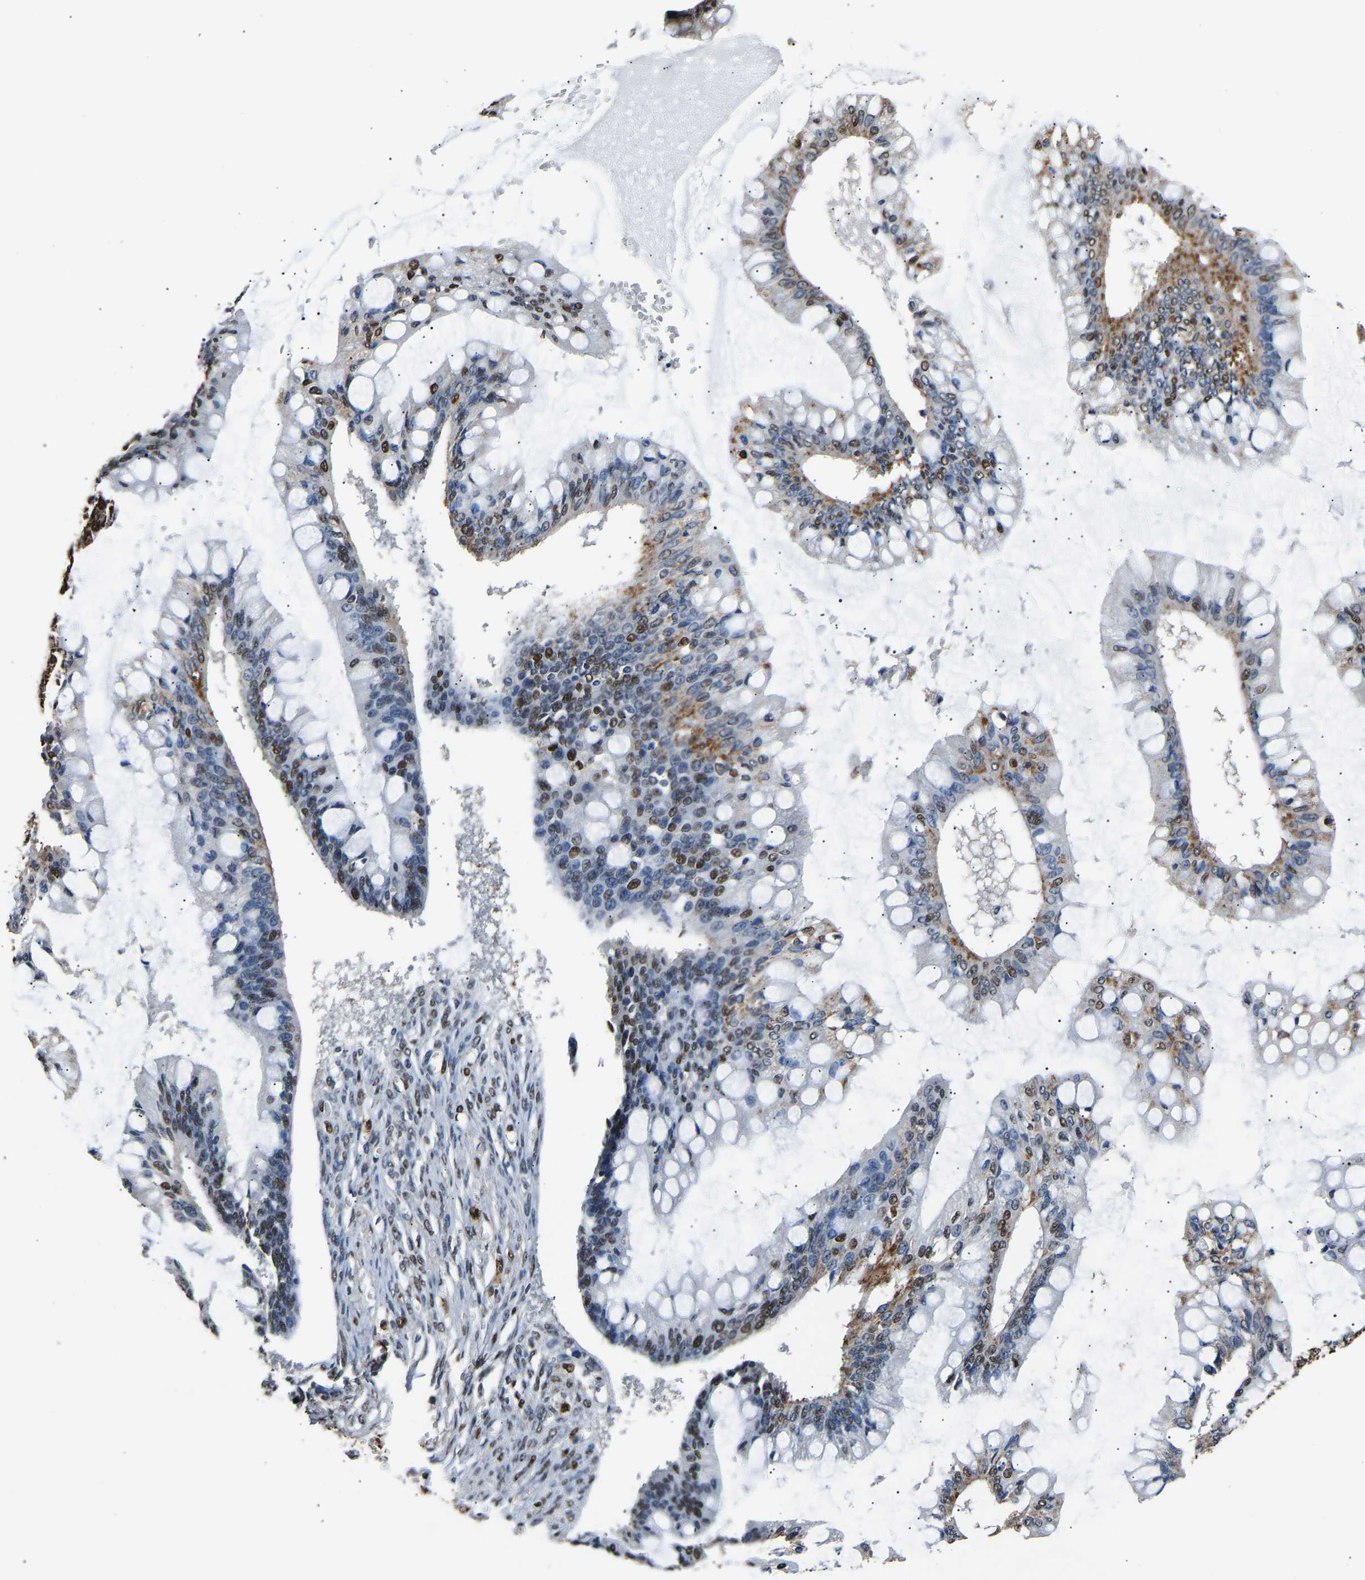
{"staining": {"intensity": "moderate", "quantity": "25%-75%", "location": "nuclear"}, "tissue": "ovarian cancer", "cell_type": "Tumor cells", "image_type": "cancer", "snomed": [{"axis": "morphology", "description": "Cystadenocarcinoma, mucinous, NOS"}, {"axis": "topography", "description": "Ovary"}], "caption": "Immunohistochemistry of mucinous cystadenocarcinoma (ovarian) demonstrates medium levels of moderate nuclear staining in approximately 25%-75% of tumor cells. The protein is stained brown, and the nuclei are stained in blue (DAB IHC with brightfield microscopy, high magnification).", "gene": "SAFB", "patient": {"sex": "female", "age": 73}}